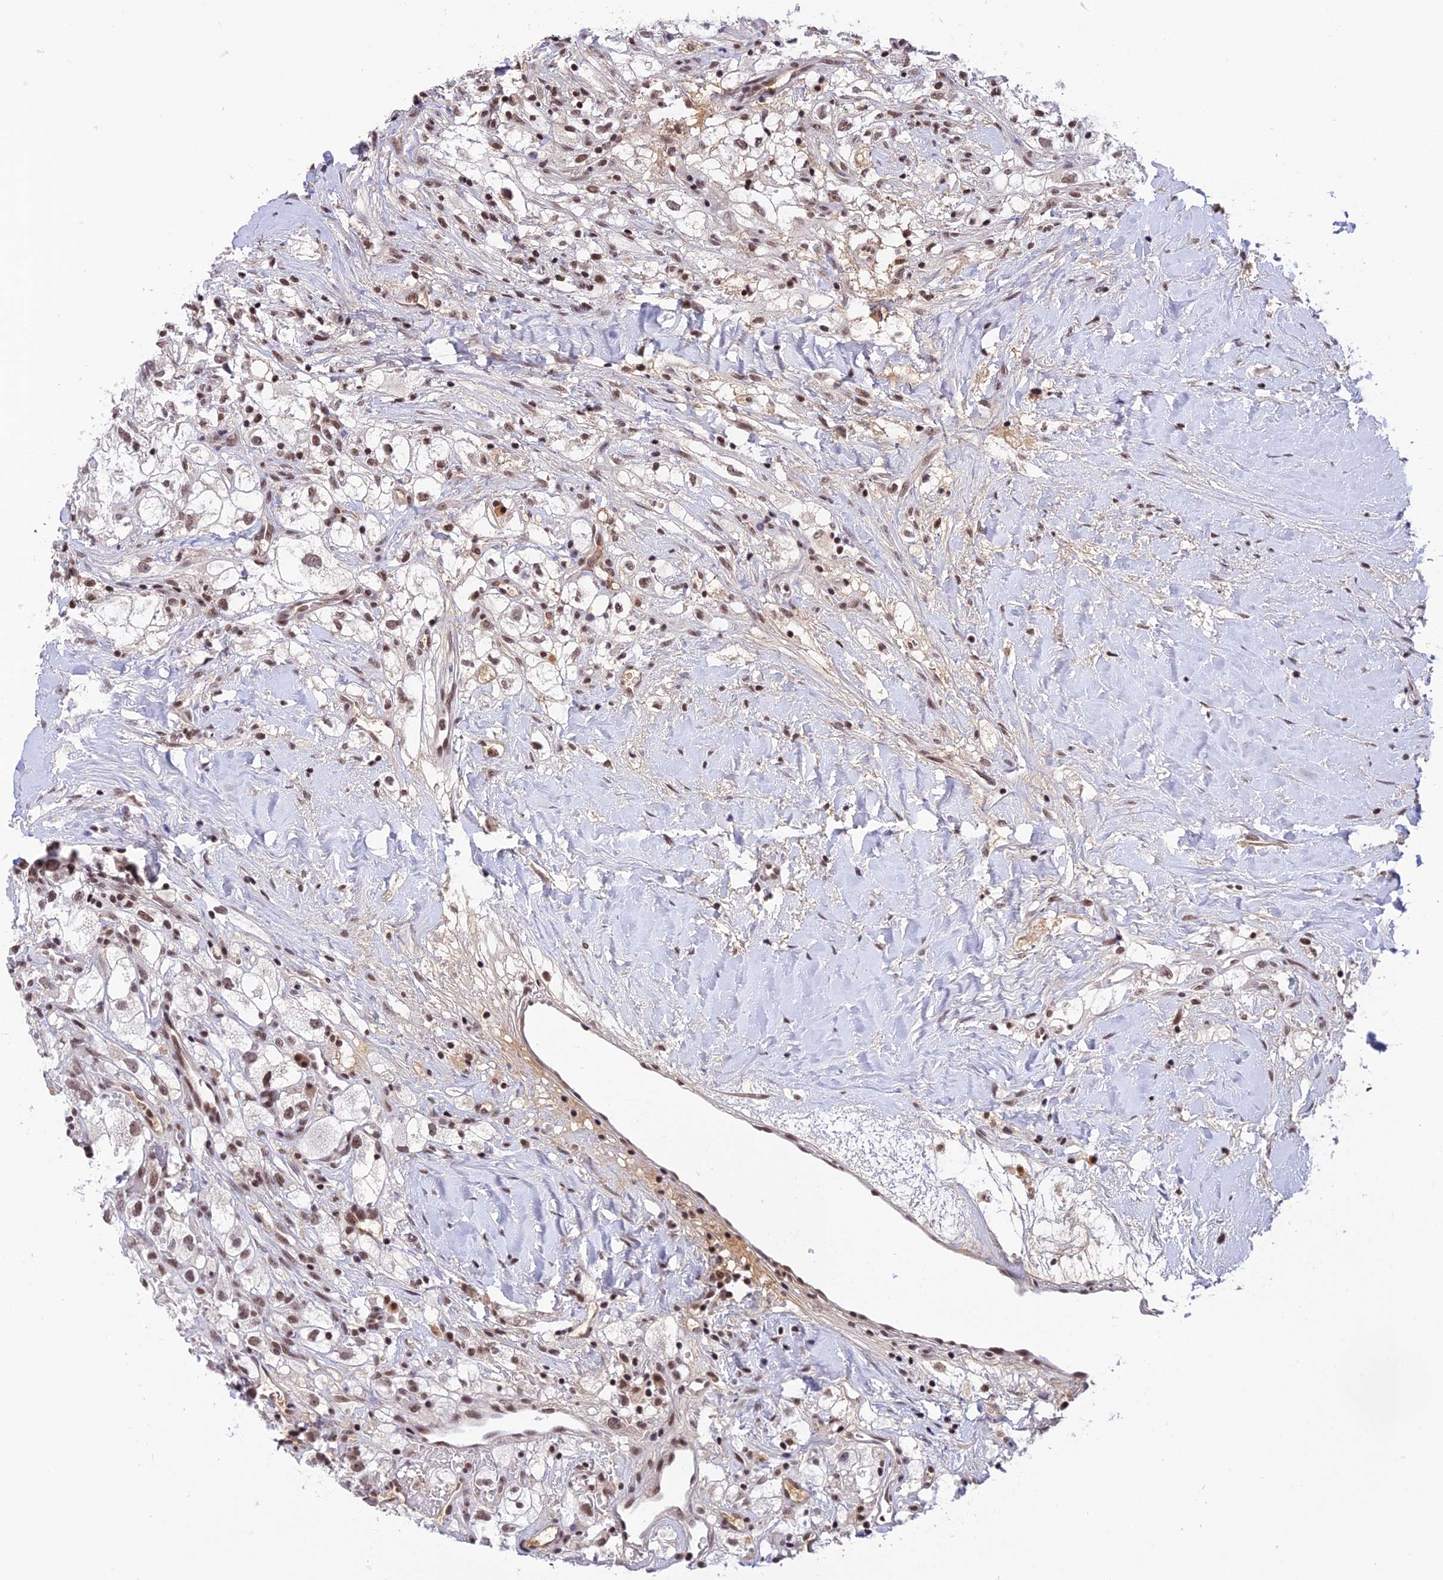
{"staining": {"intensity": "moderate", "quantity": ">75%", "location": "nuclear"}, "tissue": "renal cancer", "cell_type": "Tumor cells", "image_type": "cancer", "snomed": [{"axis": "morphology", "description": "Adenocarcinoma, NOS"}, {"axis": "topography", "description": "Kidney"}], "caption": "Protein expression analysis of human renal adenocarcinoma reveals moderate nuclear positivity in about >75% of tumor cells.", "gene": "THAP11", "patient": {"sex": "male", "age": 59}}